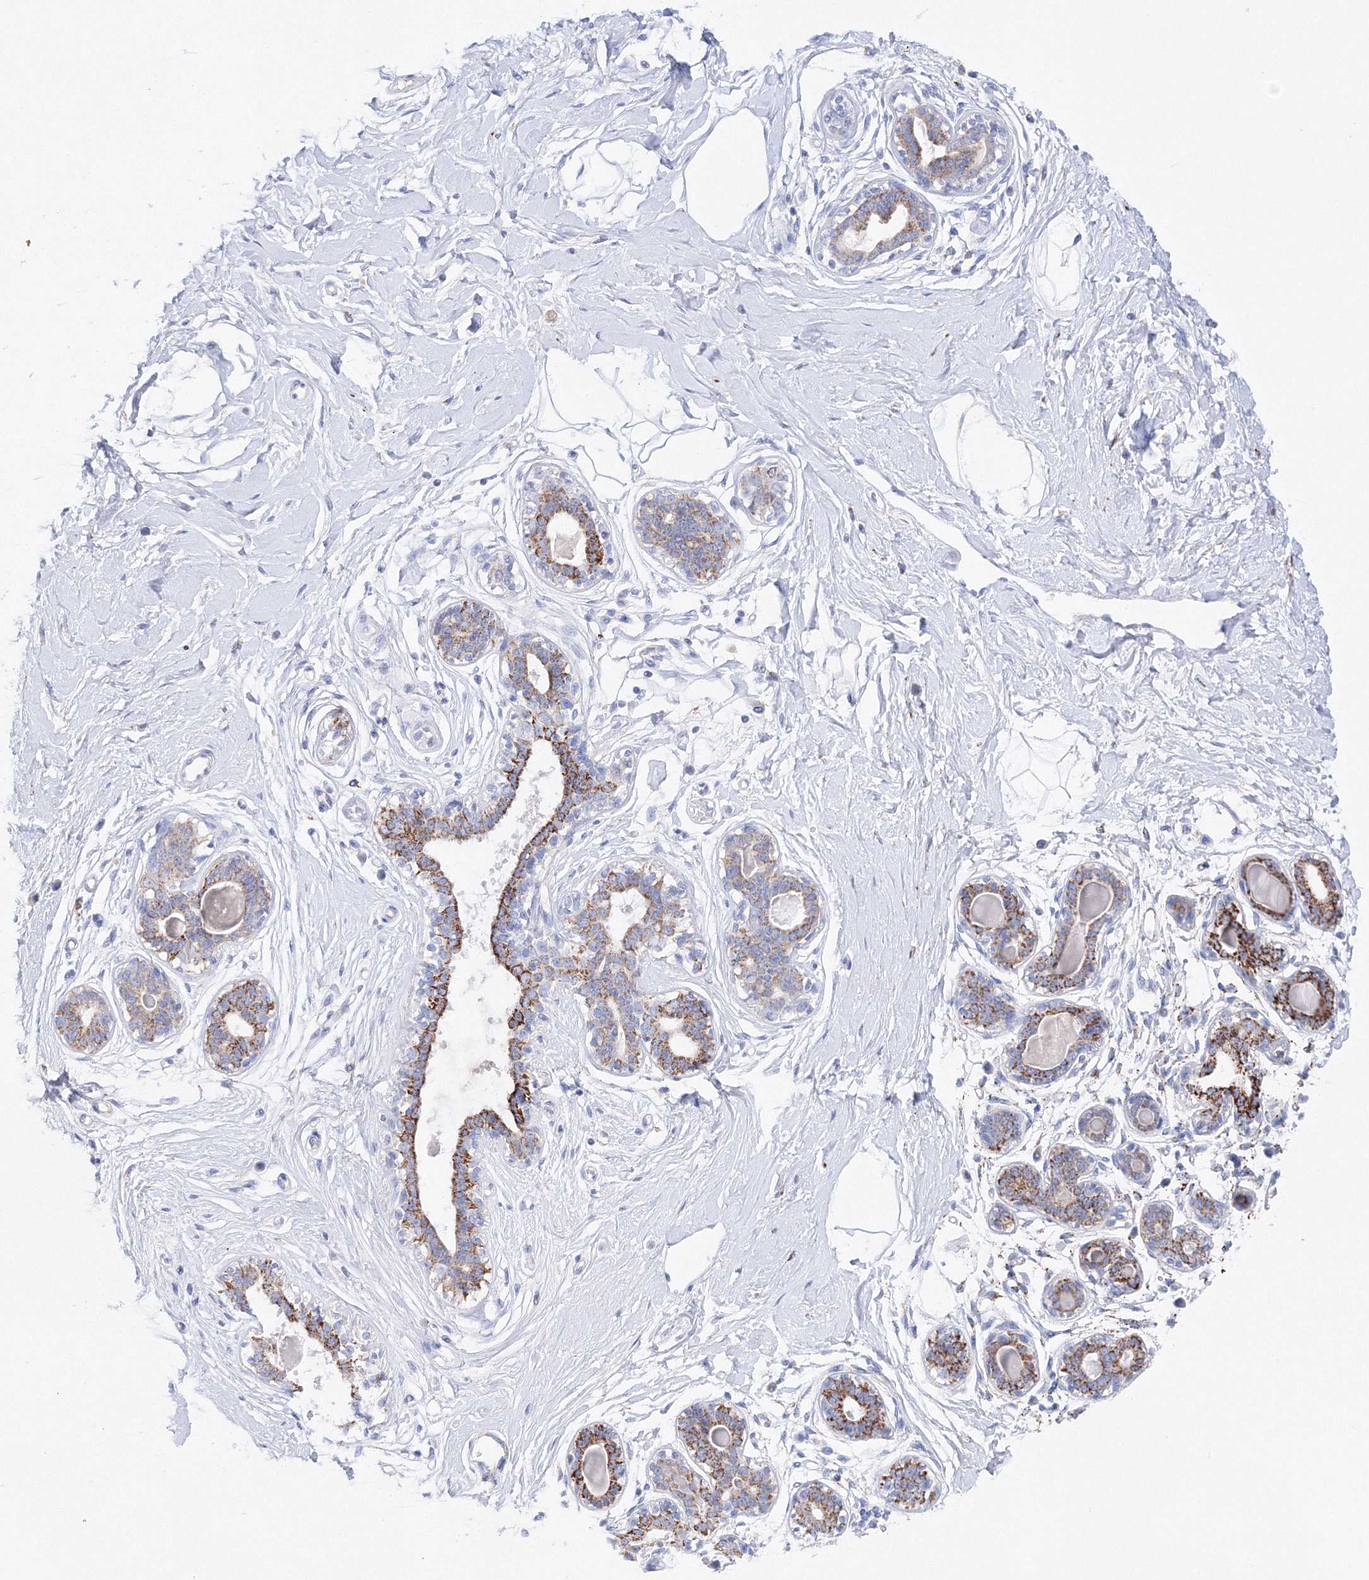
{"staining": {"intensity": "negative", "quantity": "none", "location": "none"}, "tissue": "breast", "cell_type": "Adipocytes", "image_type": "normal", "snomed": [{"axis": "morphology", "description": "Normal tissue, NOS"}, {"axis": "topography", "description": "Breast"}], "caption": "Immunohistochemistry (IHC) micrograph of unremarkable human breast stained for a protein (brown), which exhibits no positivity in adipocytes. The staining is performed using DAB (3,3'-diaminobenzidine) brown chromogen with nuclei counter-stained in using hematoxylin.", "gene": "MERTK", "patient": {"sex": "female", "age": 45}}